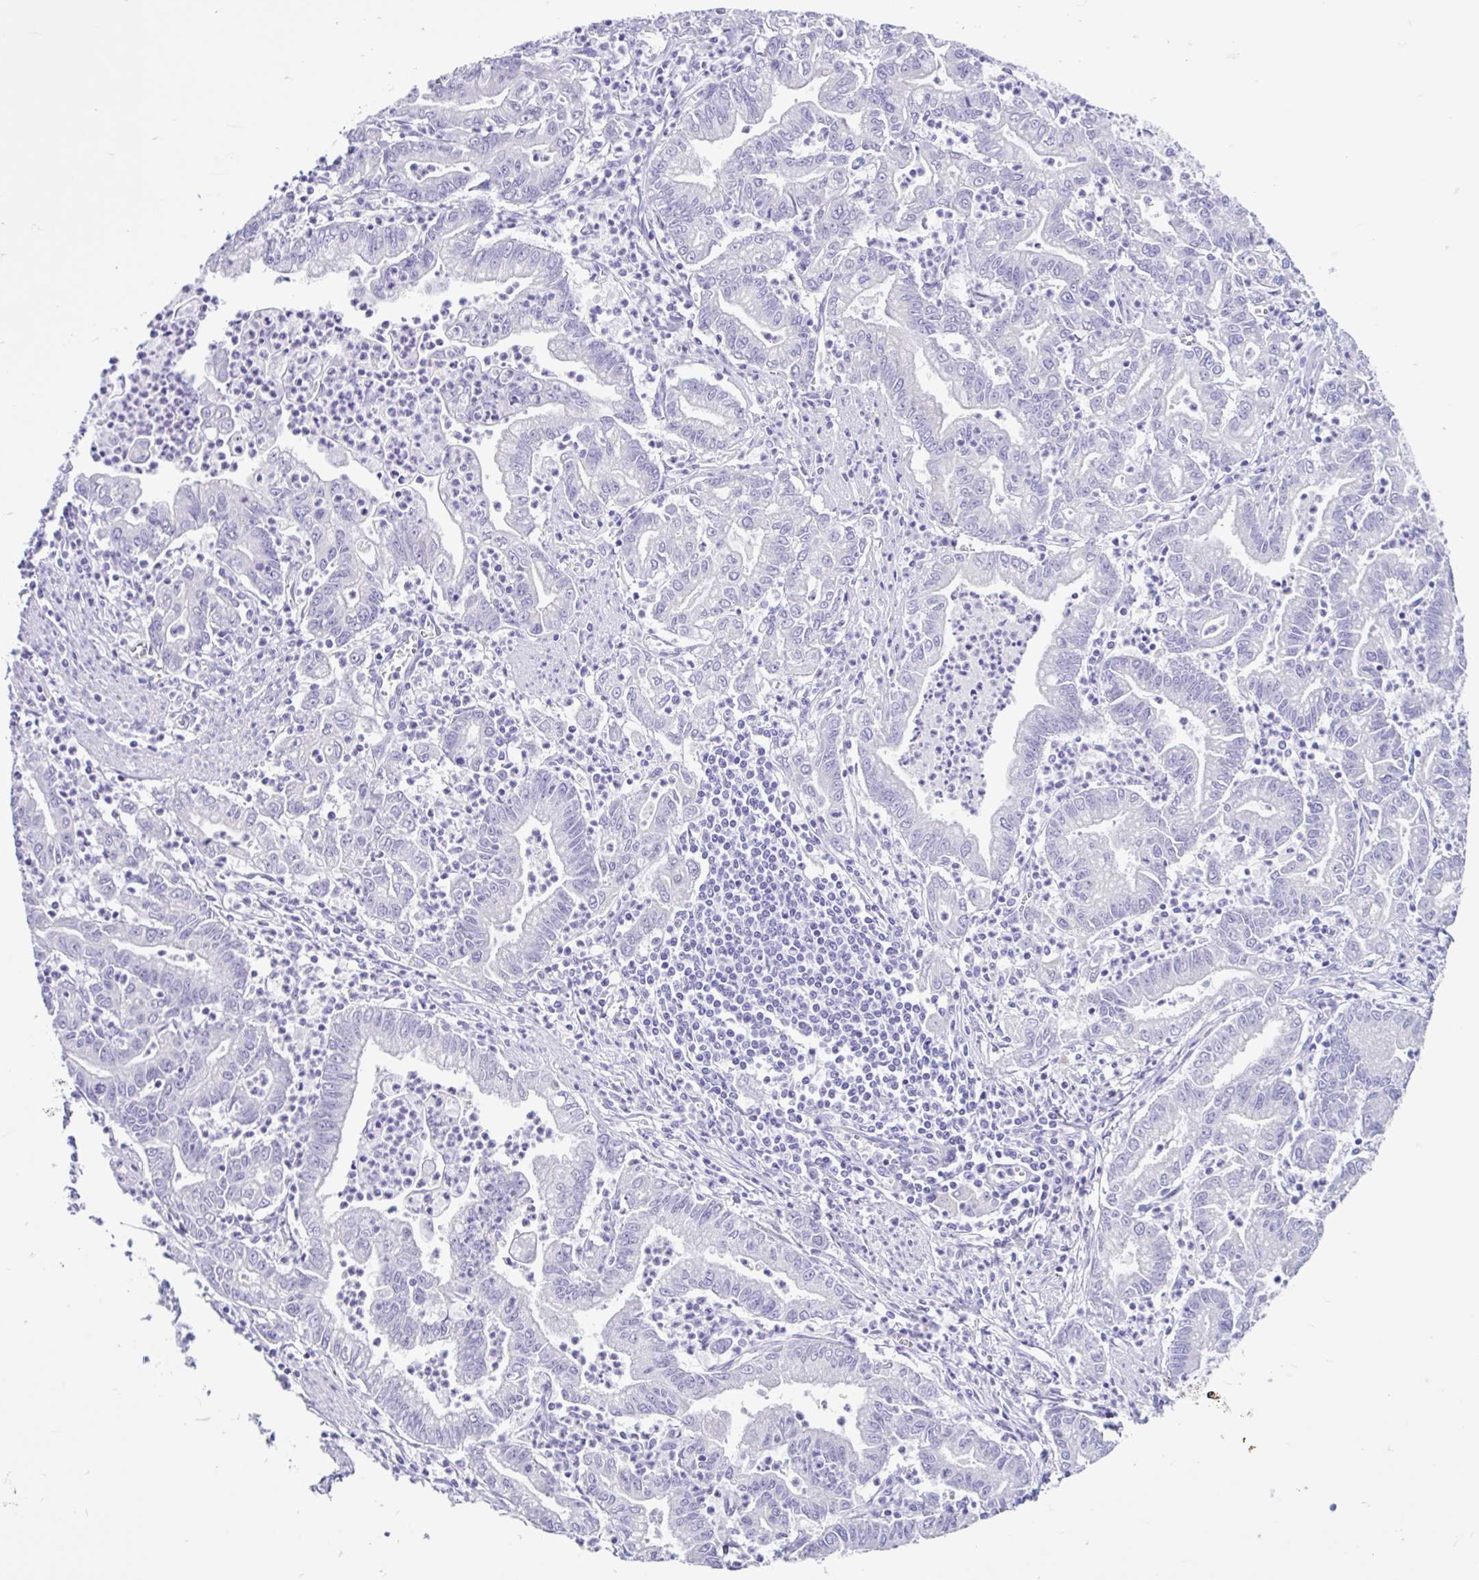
{"staining": {"intensity": "negative", "quantity": "none", "location": "none"}, "tissue": "stomach cancer", "cell_type": "Tumor cells", "image_type": "cancer", "snomed": [{"axis": "morphology", "description": "Adenocarcinoma, NOS"}, {"axis": "topography", "description": "Stomach, upper"}], "caption": "Protein analysis of stomach adenocarcinoma shows no significant expression in tumor cells.", "gene": "CYP19A1", "patient": {"sex": "female", "age": 79}}